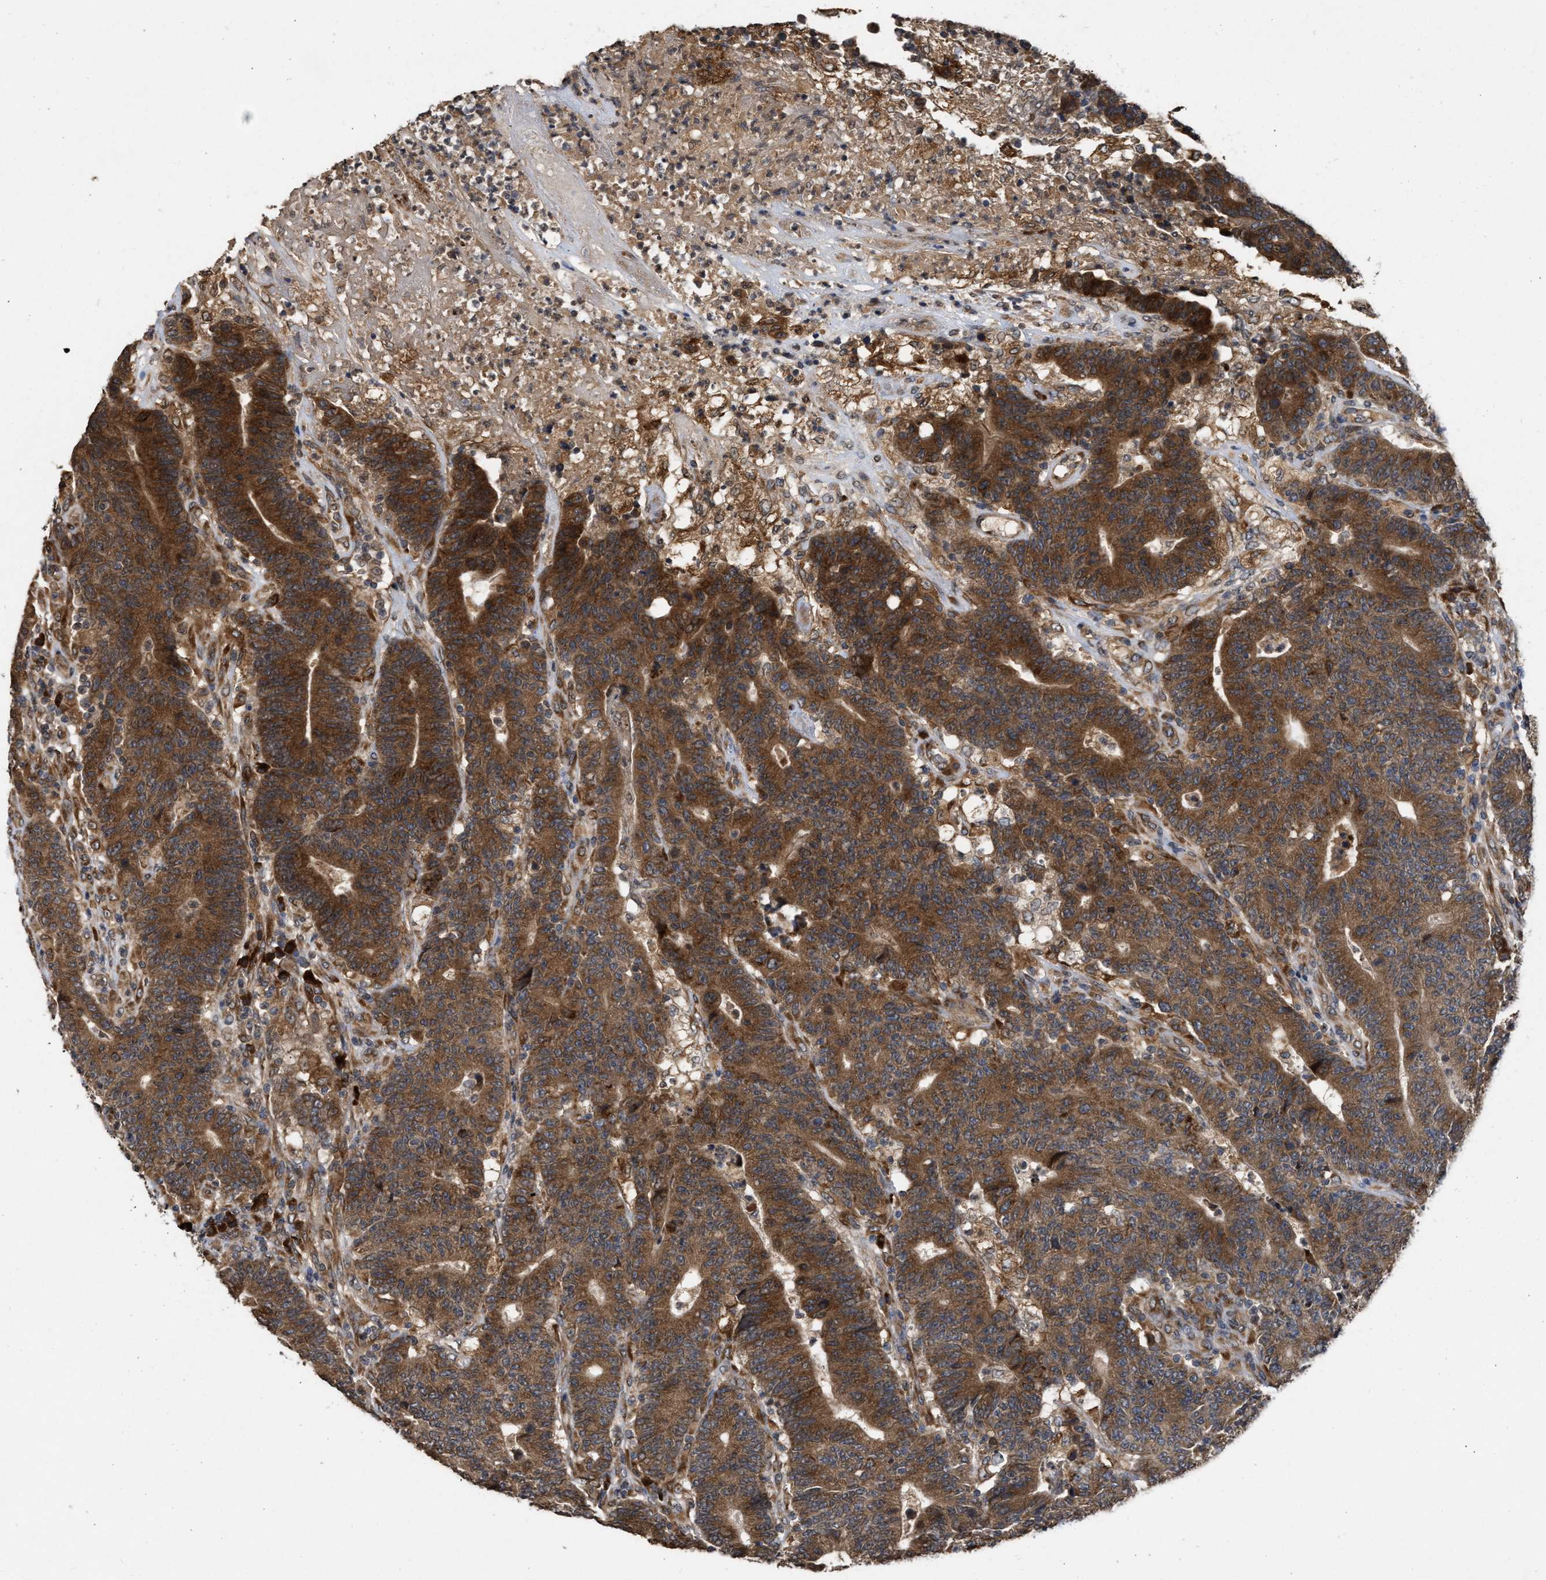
{"staining": {"intensity": "strong", "quantity": ">75%", "location": "cytoplasmic/membranous"}, "tissue": "colorectal cancer", "cell_type": "Tumor cells", "image_type": "cancer", "snomed": [{"axis": "morphology", "description": "Normal tissue, NOS"}, {"axis": "morphology", "description": "Adenocarcinoma, NOS"}, {"axis": "topography", "description": "Colon"}], "caption": "Colorectal adenocarcinoma stained for a protein exhibits strong cytoplasmic/membranous positivity in tumor cells. (Stains: DAB (3,3'-diaminobenzidine) in brown, nuclei in blue, Microscopy: brightfield microscopy at high magnification).", "gene": "SAR1A", "patient": {"sex": "female", "age": 75}}